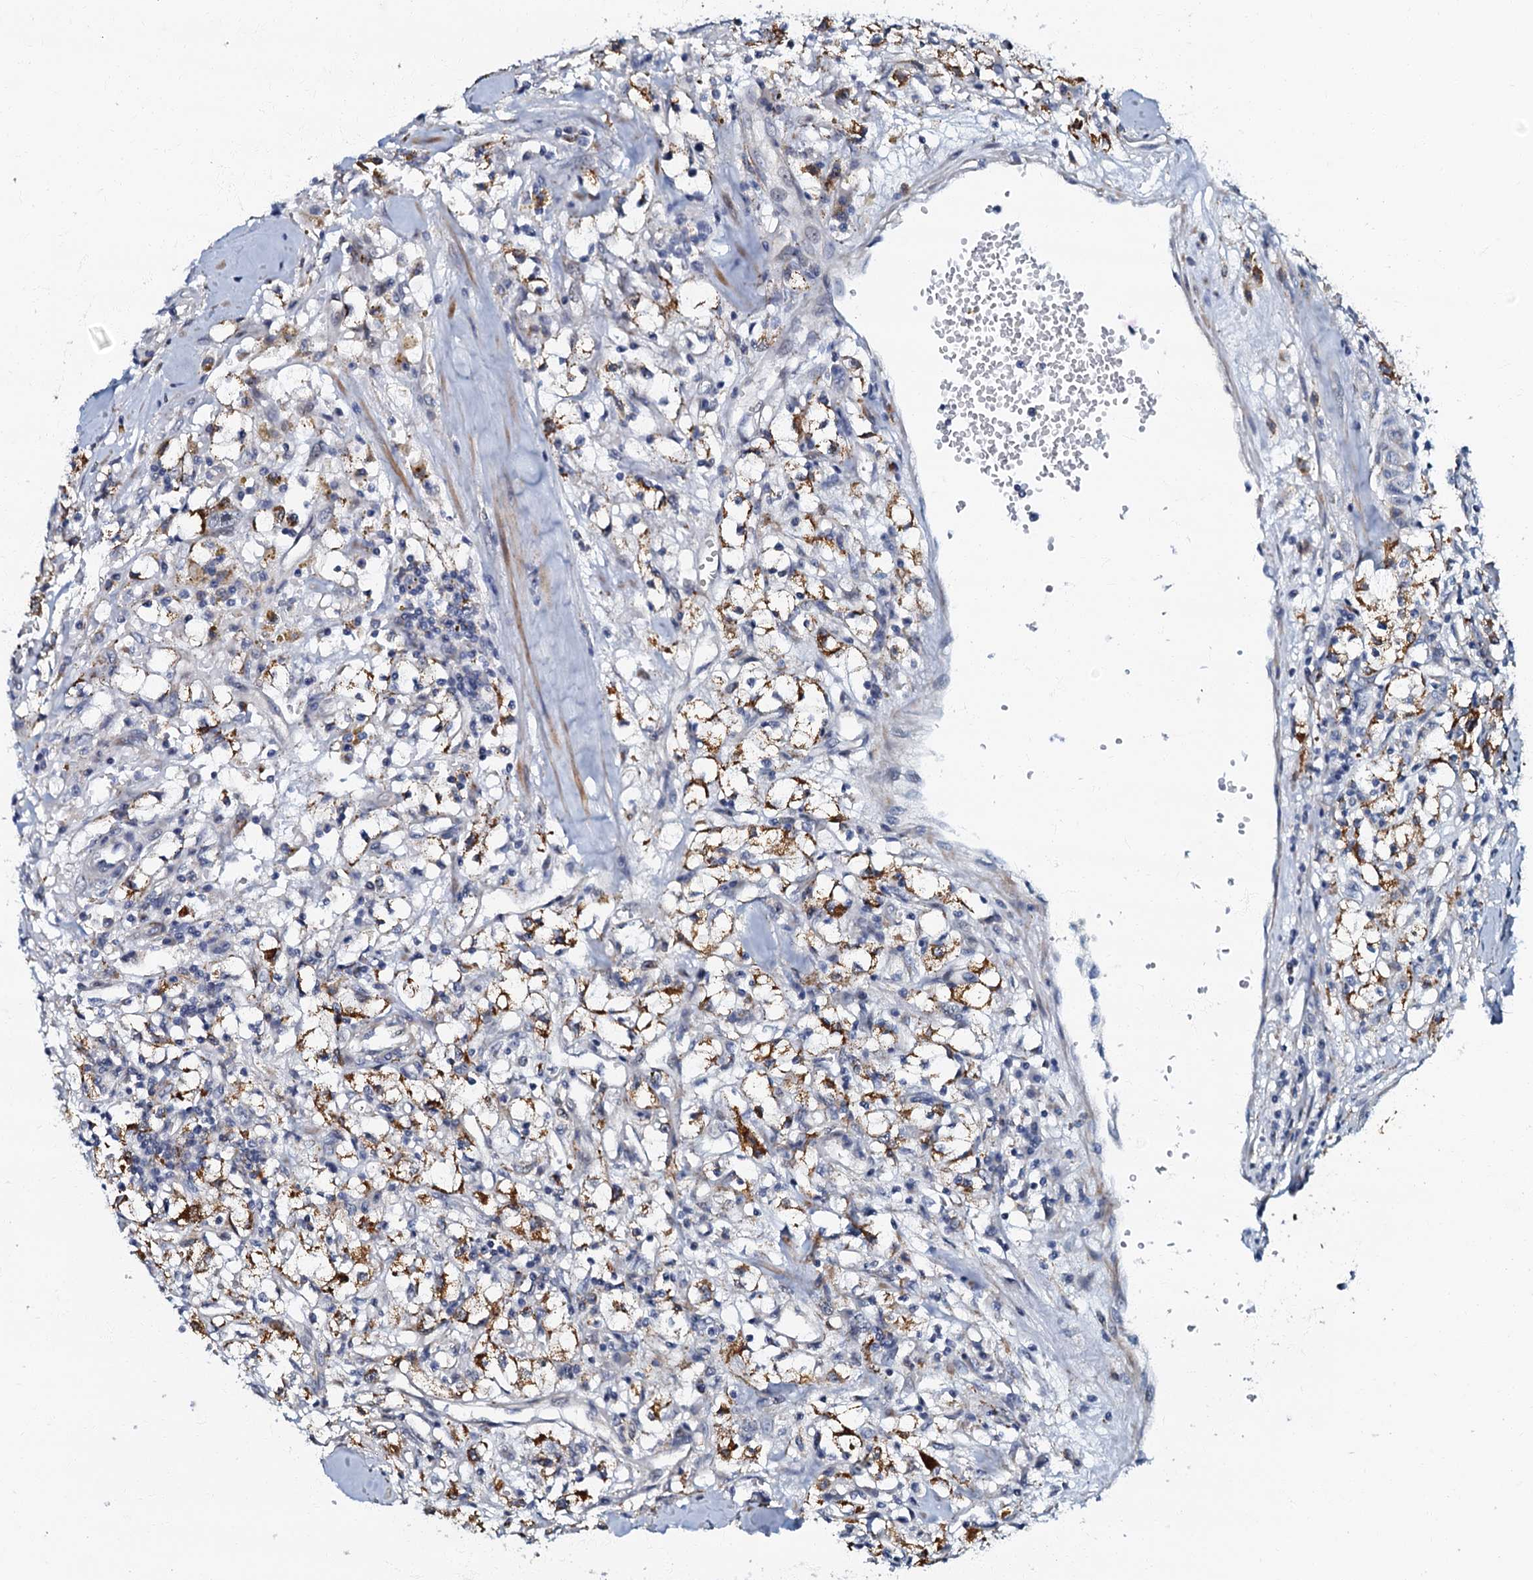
{"staining": {"intensity": "moderate", "quantity": ">75%", "location": "cytoplasmic/membranous"}, "tissue": "renal cancer", "cell_type": "Tumor cells", "image_type": "cancer", "snomed": [{"axis": "morphology", "description": "Adenocarcinoma, NOS"}, {"axis": "topography", "description": "Kidney"}], "caption": "About >75% of tumor cells in human adenocarcinoma (renal) demonstrate moderate cytoplasmic/membranous protein staining as visualized by brown immunohistochemical staining.", "gene": "OLAH", "patient": {"sex": "male", "age": 56}}